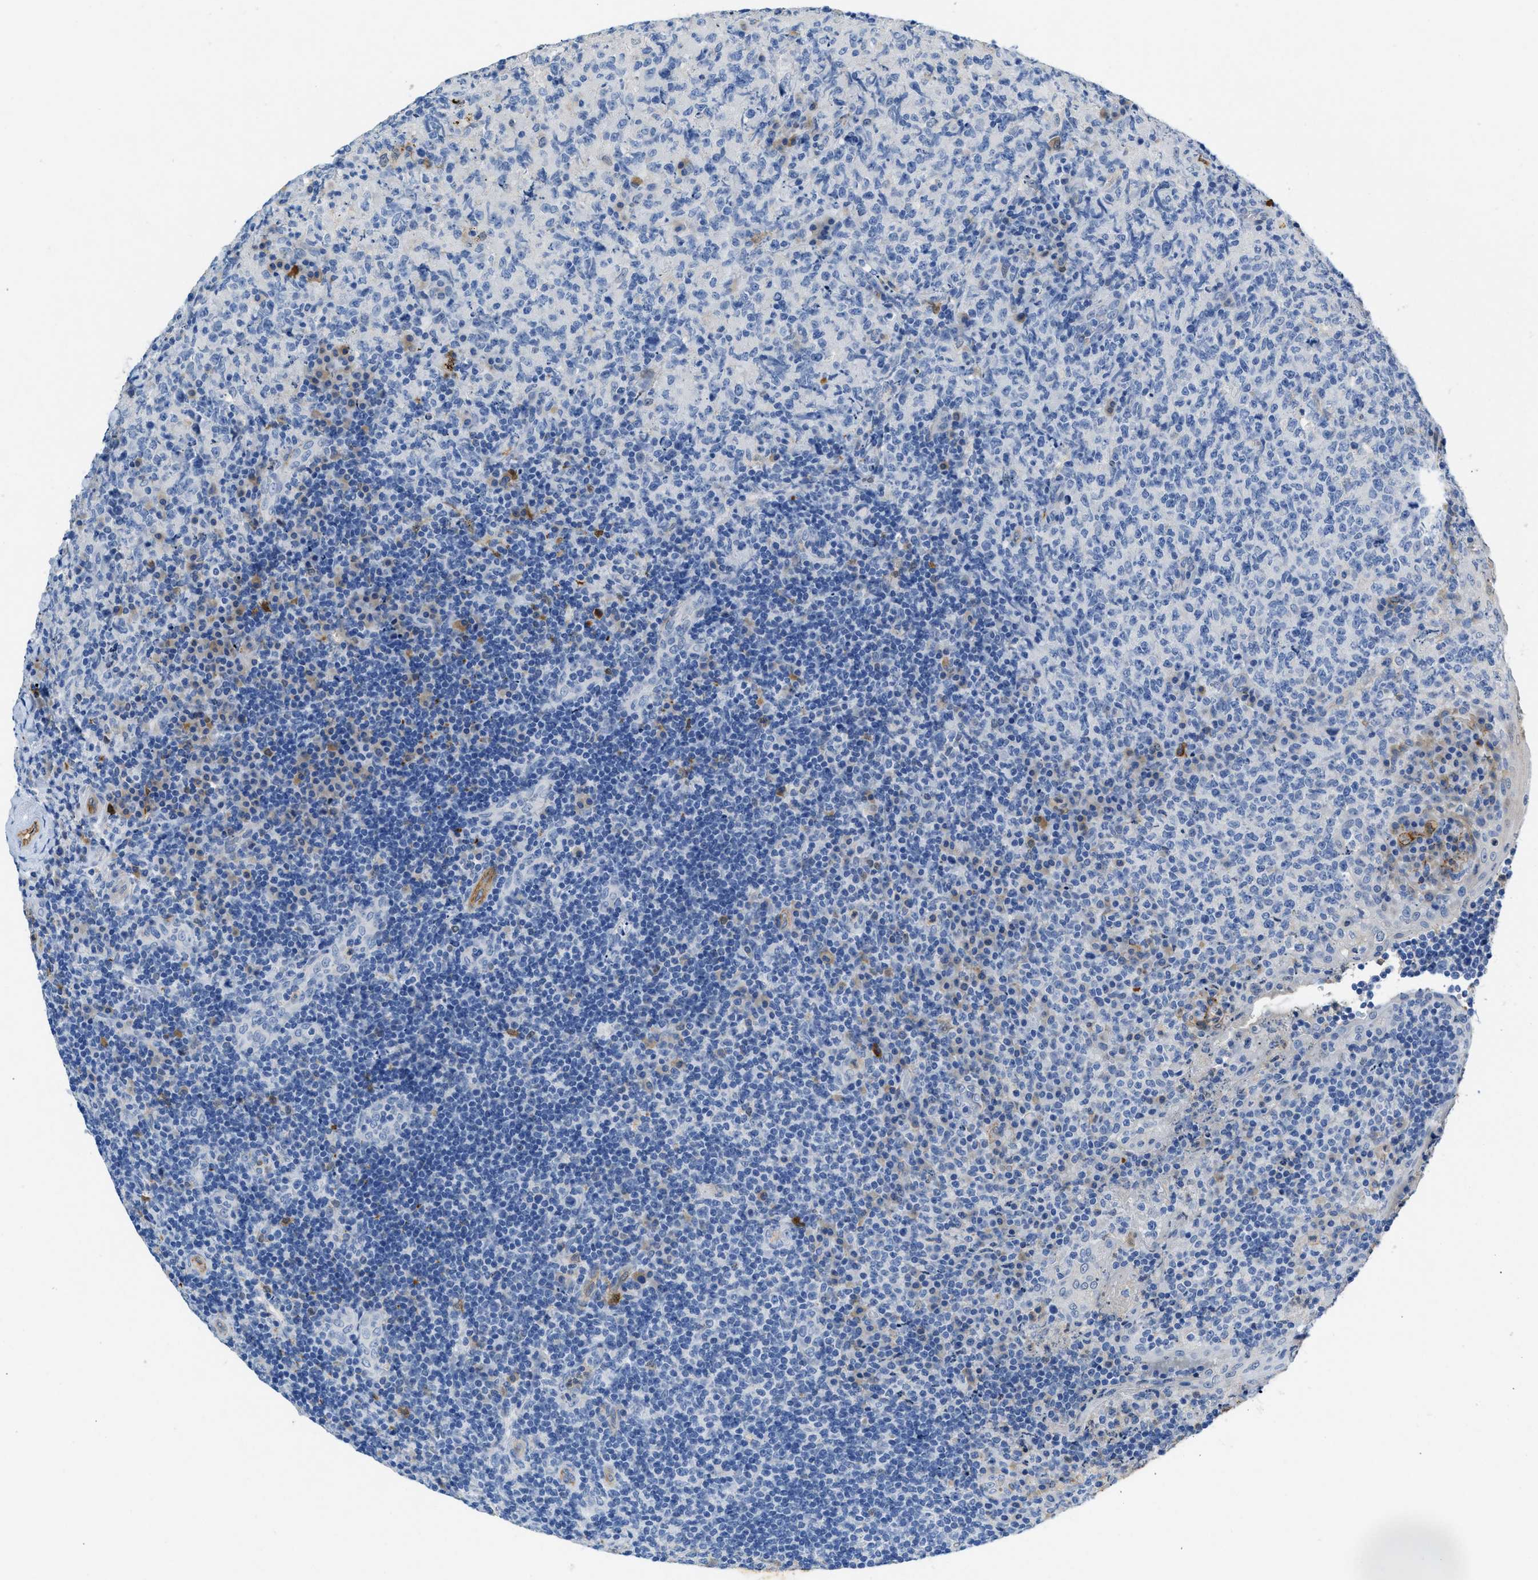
{"staining": {"intensity": "negative", "quantity": "none", "location": "none"}, "tissue": "lymphoma", "cell_type": "Tumor cells", "image_type": "cancer", "snomed": [{"axis": "morphology", "description": "Malignant lymphoma, non-Hodgkin's type, High grade"}, {"axis": "topography", "description": "Tonsil"}], "caption": "A photomicrograph of human lymphoma is negative for staining in tumor cells. (Stains: DAB (3,3'-diaminobenzidine) IHC with hematoxylin counter stain, Microscopy: brightfield microscopy at high magnification).", "gene": "SPEG", "patient": {"sex": "female", "age": 36}}